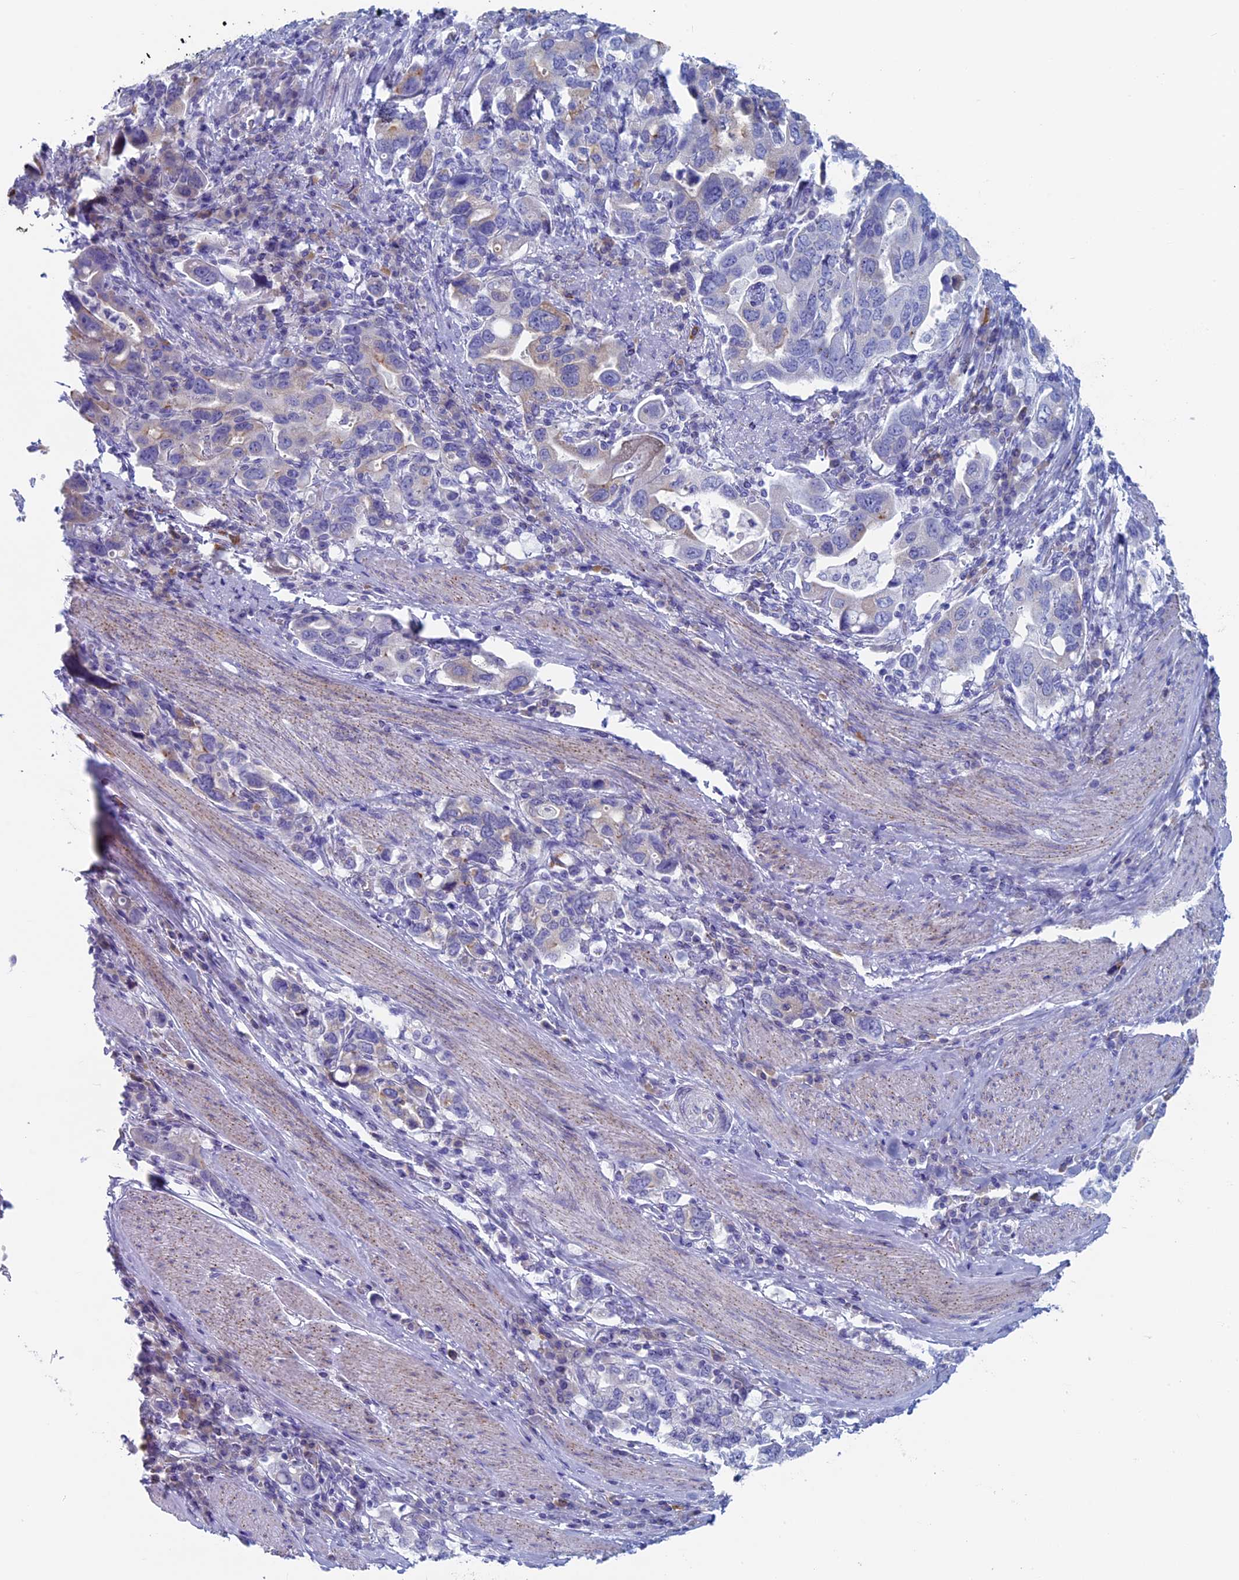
{"staining": {"intensity": "weak", "quantity": "<25%", "location": "cytoplasmic/membranous"}, "tissue": "stomach cancer", "cell_type": "Tumor cells", "image_type": "cancer", "snomed": [{"axis": "morphology", "description": "Adenocarcinoma, NOS"}, {"axis": "topography", "description": "Stomach, upper"}, {"axis": "topography", "description": "Stomach"}], "caption": "Immunohistochemistry (IHC) image of stomach adenocarcinoma stained for a protein (brown), which displays no expression in tumor cells.", "gene": "MAGEB6", "patient": {"sex": "male", "age": 62}}